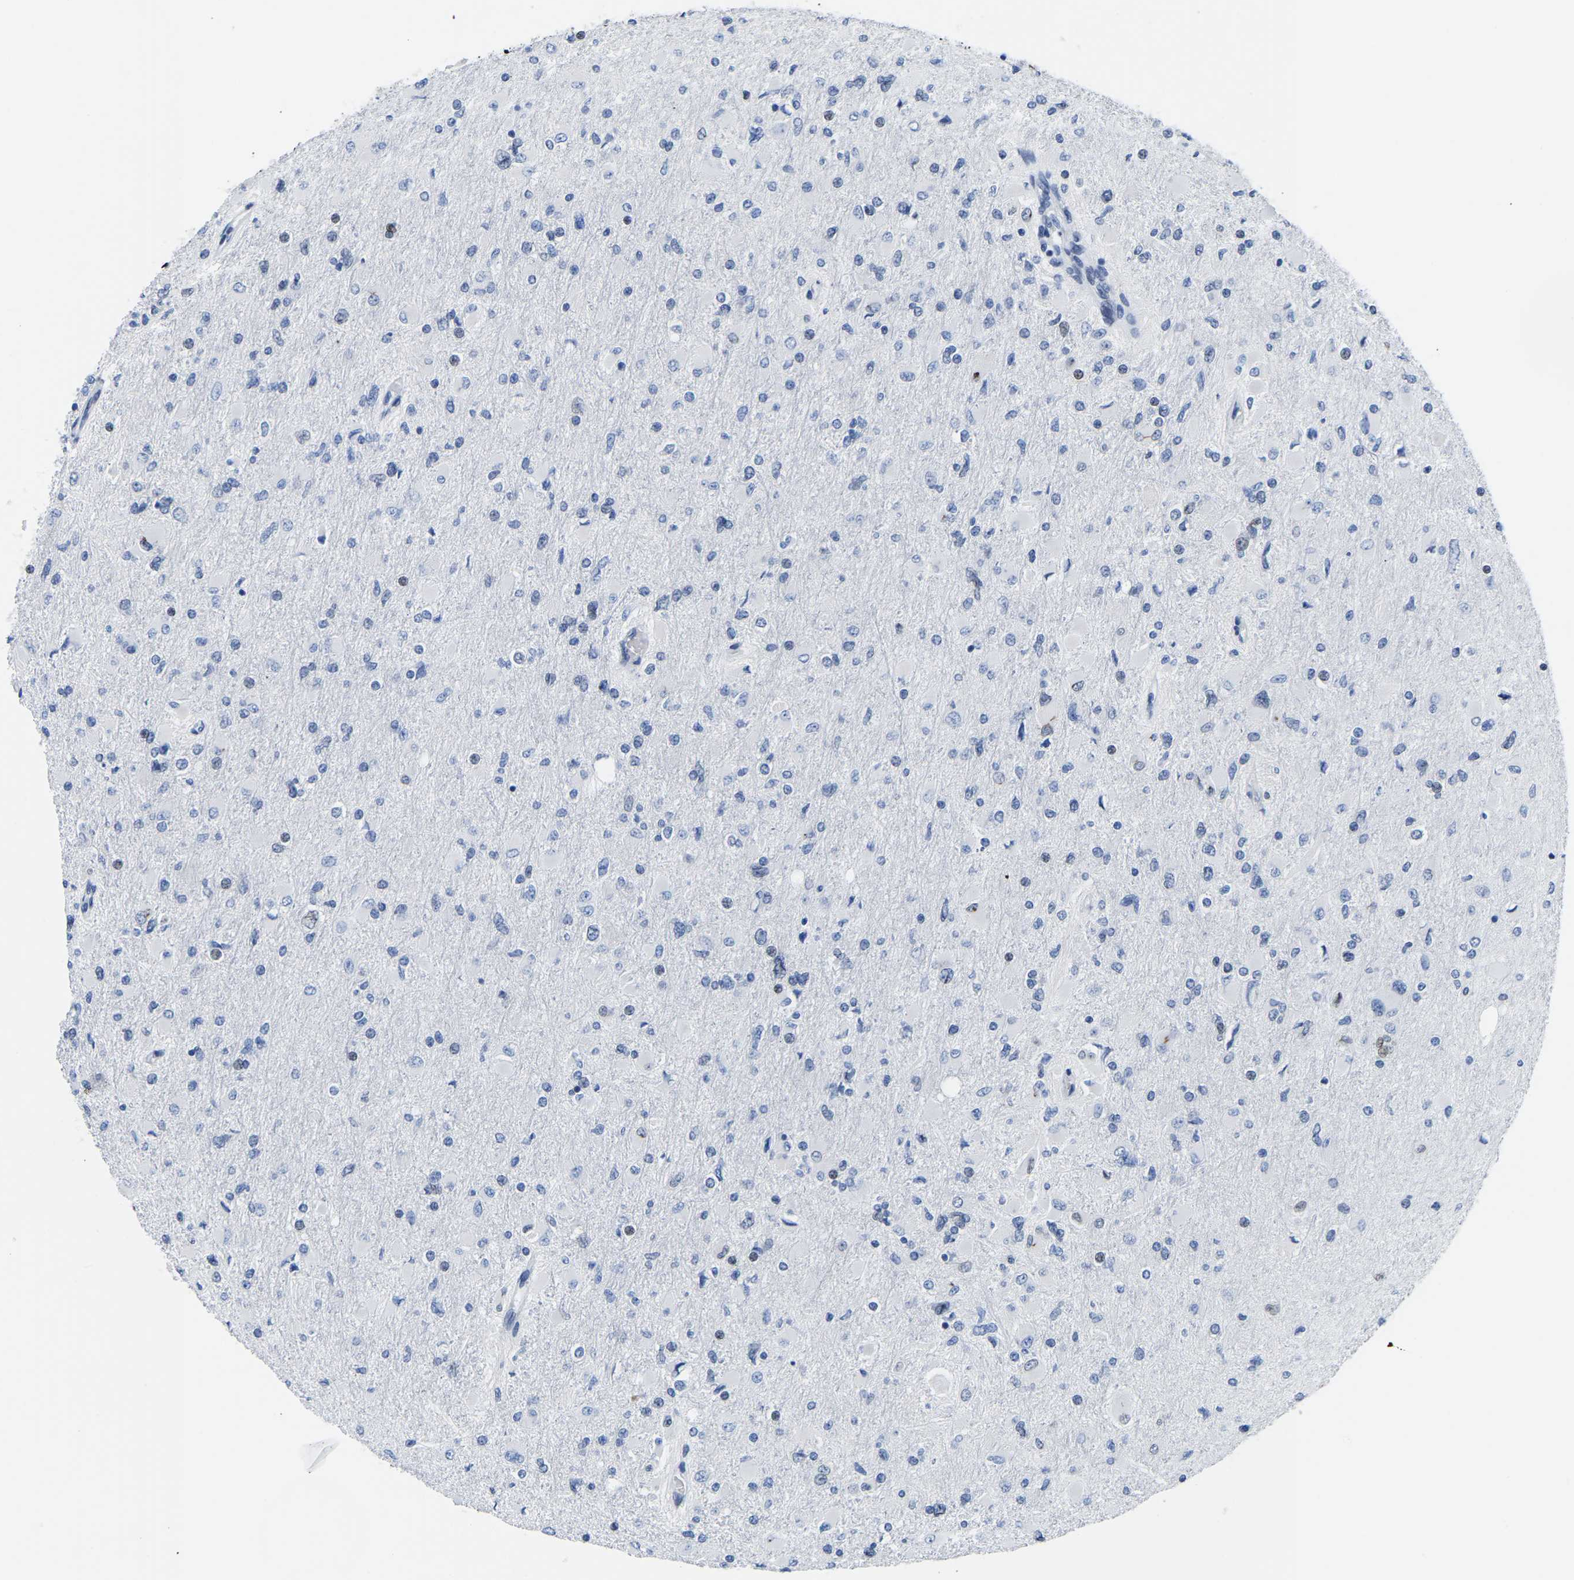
{"staining": {"intensity": "negative", "quantity": "none", "location": "none"}, "tissue": "glioma", "cell_type": "Tumor cells", "image_type": "cancer", "snomed": [{"axis": "morphology", "description": "Glioma, malignant, High grade"}, {"axis": "topography", "description": "Cerebral cortex"}], "caption": "Immunohistochemical staining of malignant glioma (high-grade) reveals no significant staining in tumor cells.", "gene": "UPK3A", "patient": {"sex": "female", "age": 36}}